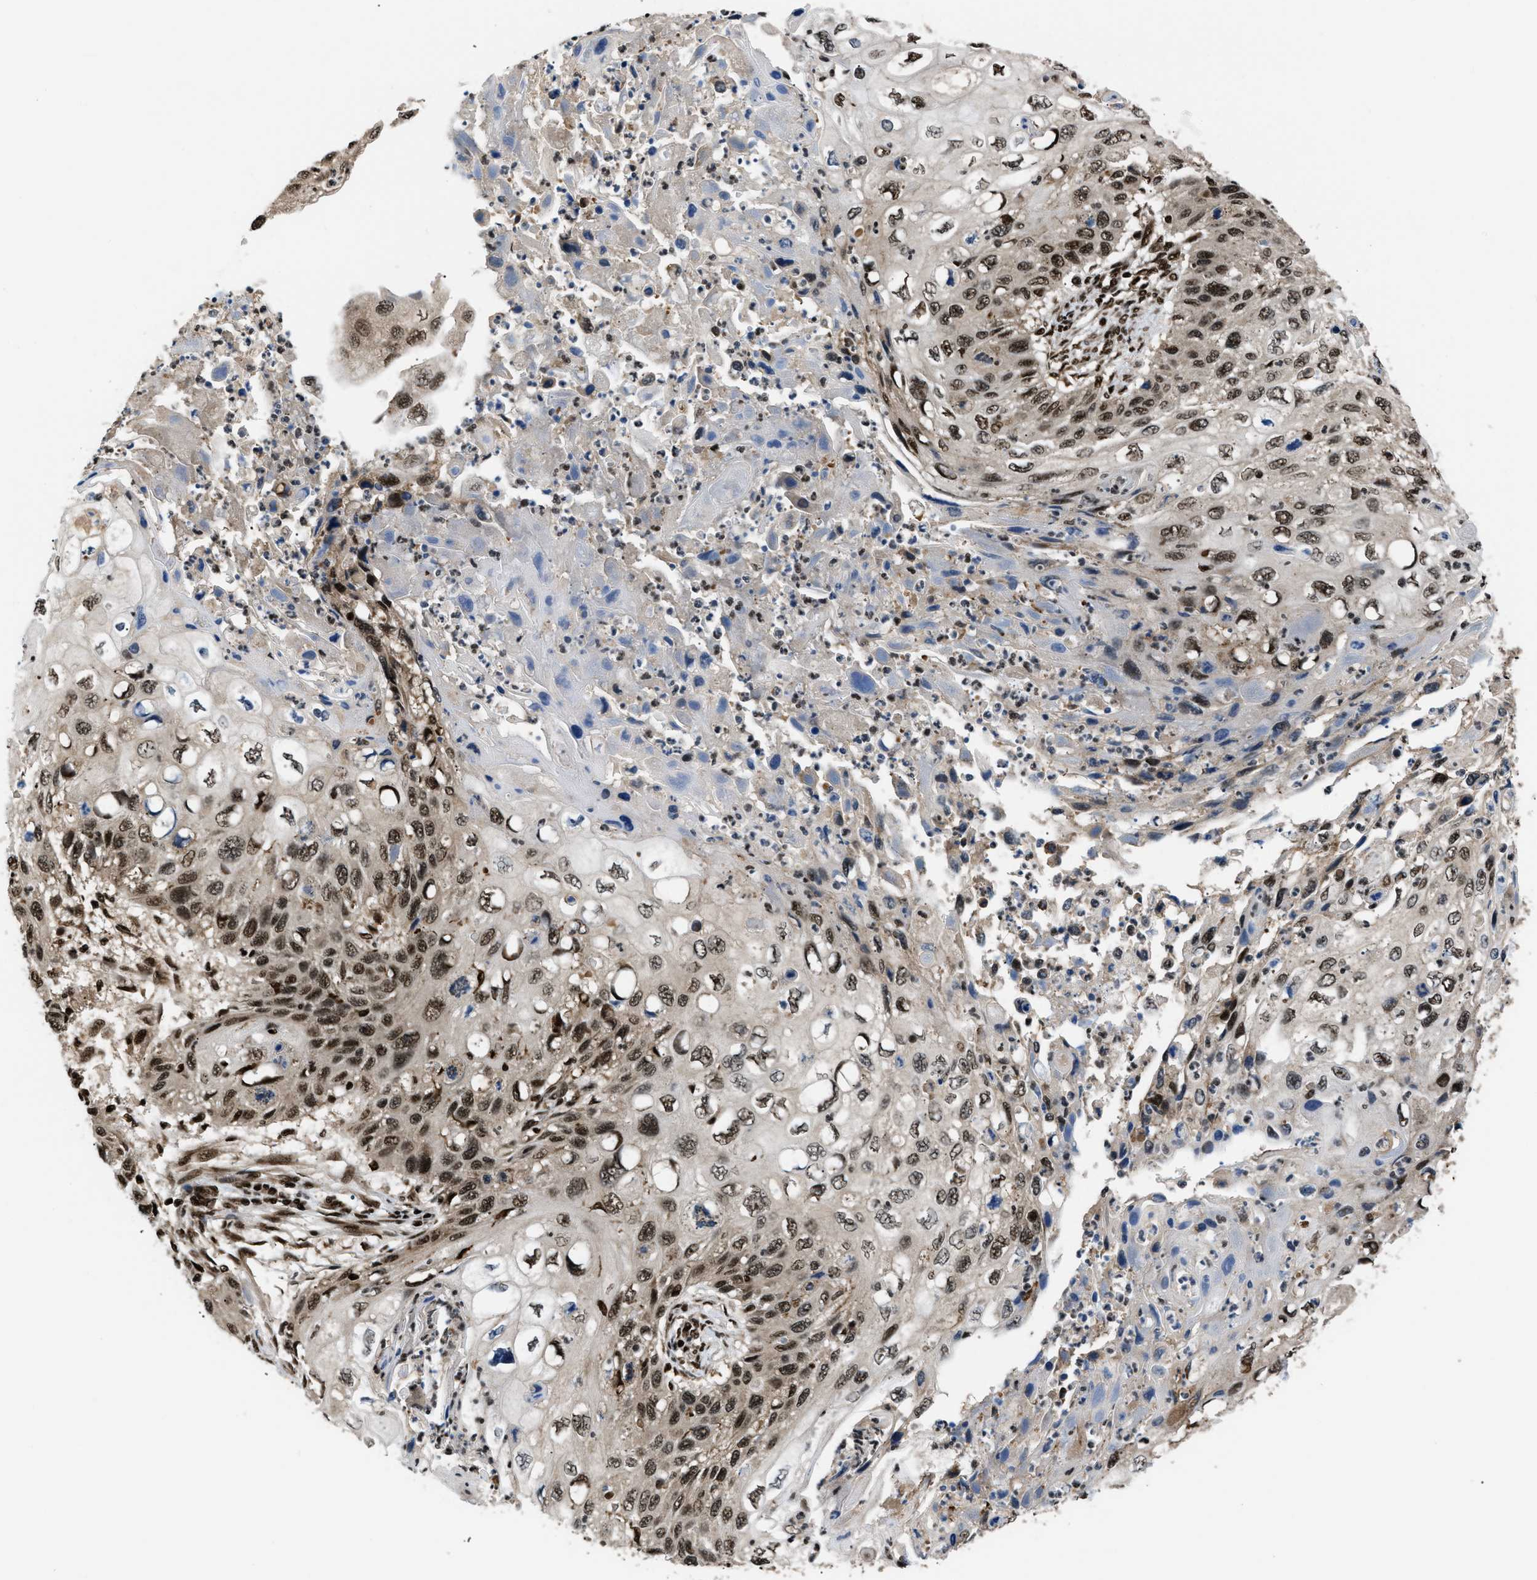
{"staining": {"intensity": "moderate", "quantity": ">75%", "location": "nuclear"}, "tissue": "cervical cancer", "cell_type": "Tumor cells", "image_type": "cancer", "snomed": [{"axis": "morphology", "description": "Squamous cell carcinoma, NOS"}, {"axis": "topography", "description": "Cervix"}], "caption": "Cervical cancer stained for a protein displays moderate nuclear positivity in tumor cells.", "gene": "RBM5", "patient": {"sex": "female", "age": 70}}